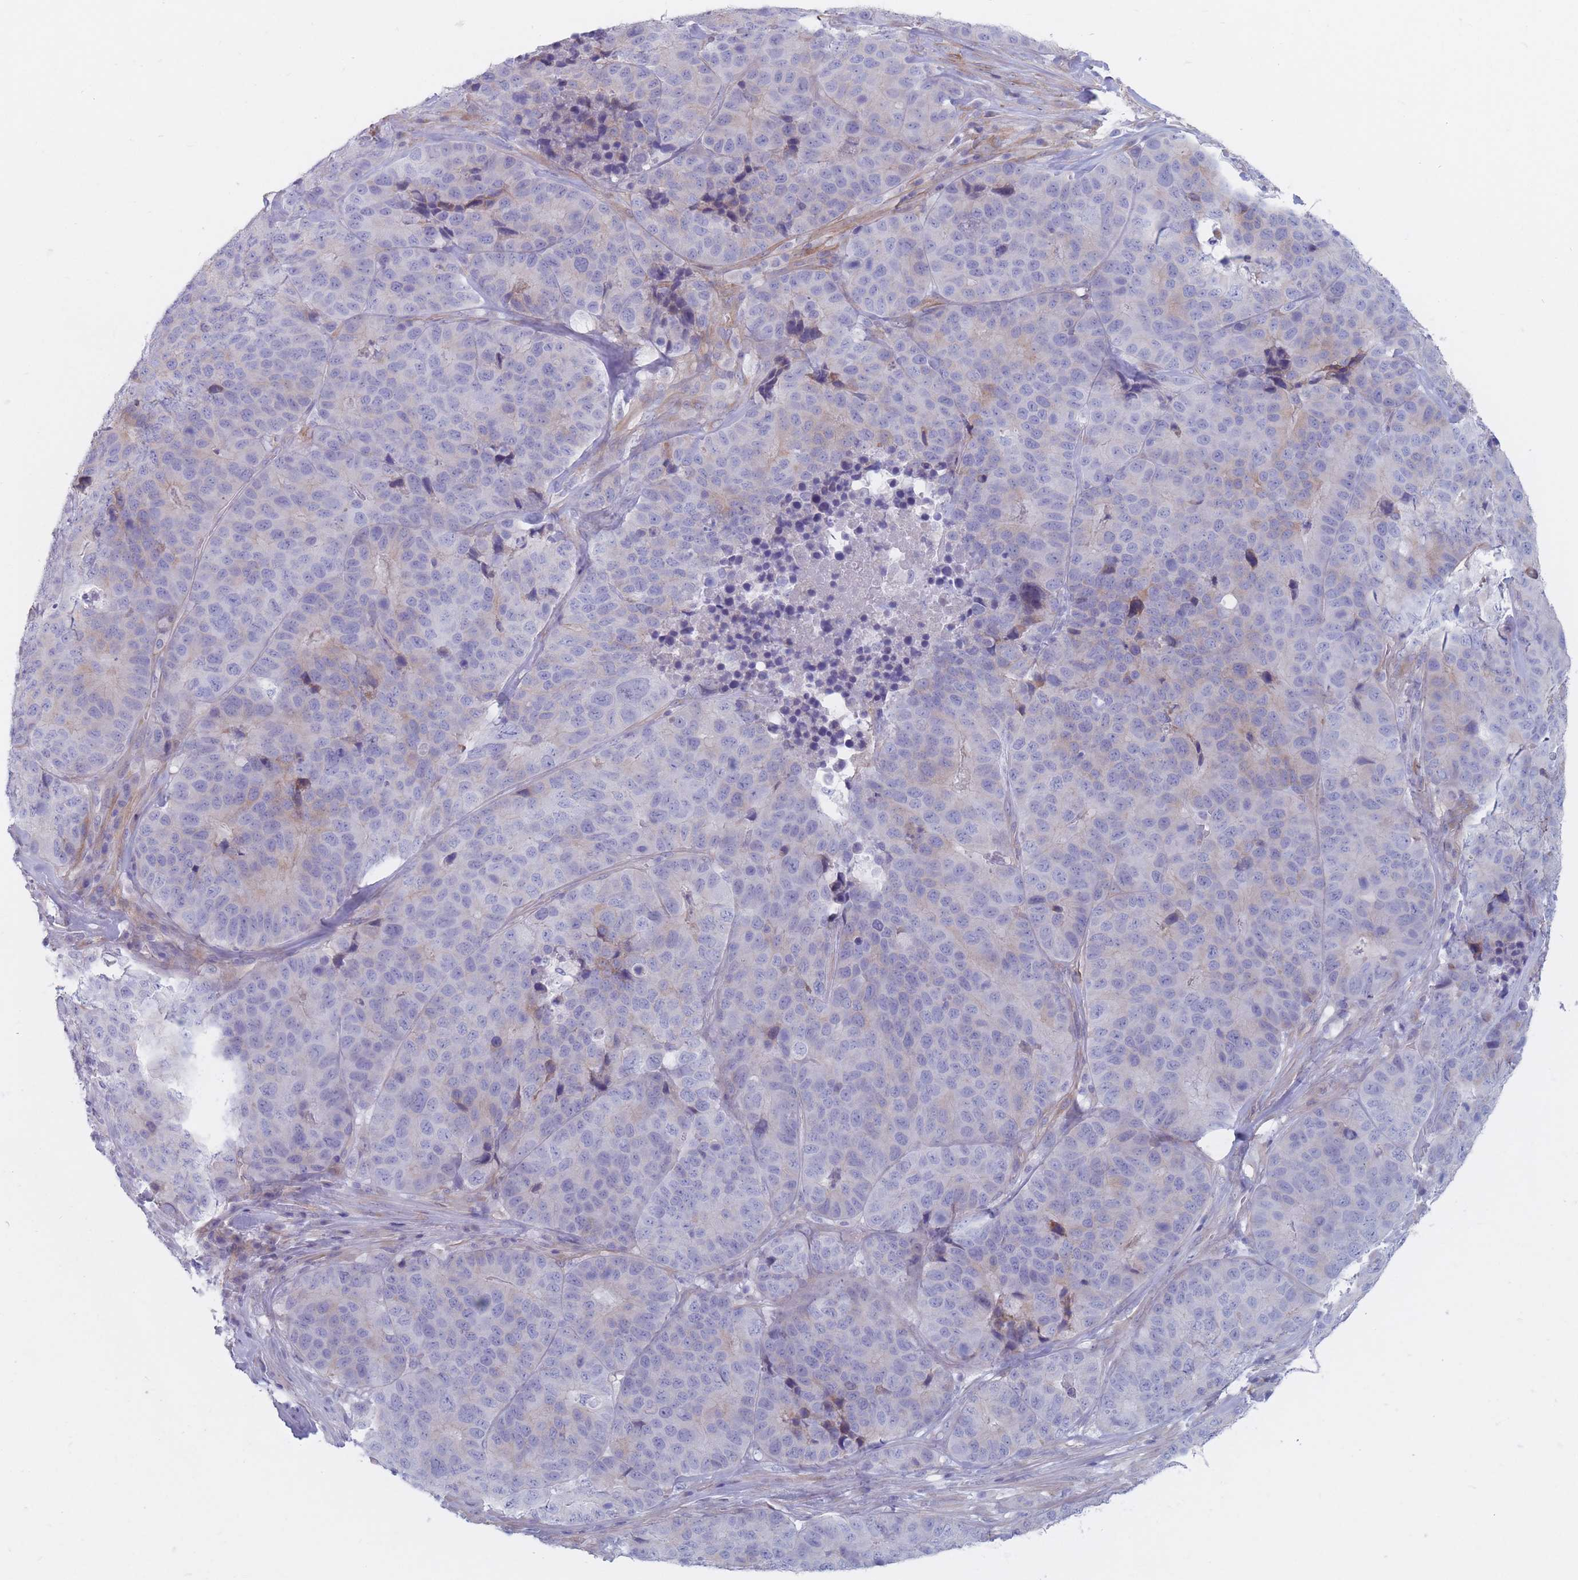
{"staining": {"intensity": "weak", "quantity": "<25%", "location": "cytoplasmic/membranous"}, "tissue": "stomach cancer", "cell_type": "Tumor cells", "image_type": "cancer", "snomed": [{"axis": "morphology", "description": "Adenocarcinoma, NOS"}, {"axis": "topography", "description": "Stomach"}], "caption": "Stomach adenocarcinoma was stained to show a protein in brown. There is no significant expression in tumor cells.", "gene": "PLPP1", "patient": {"sex": "male", "age": 71}}